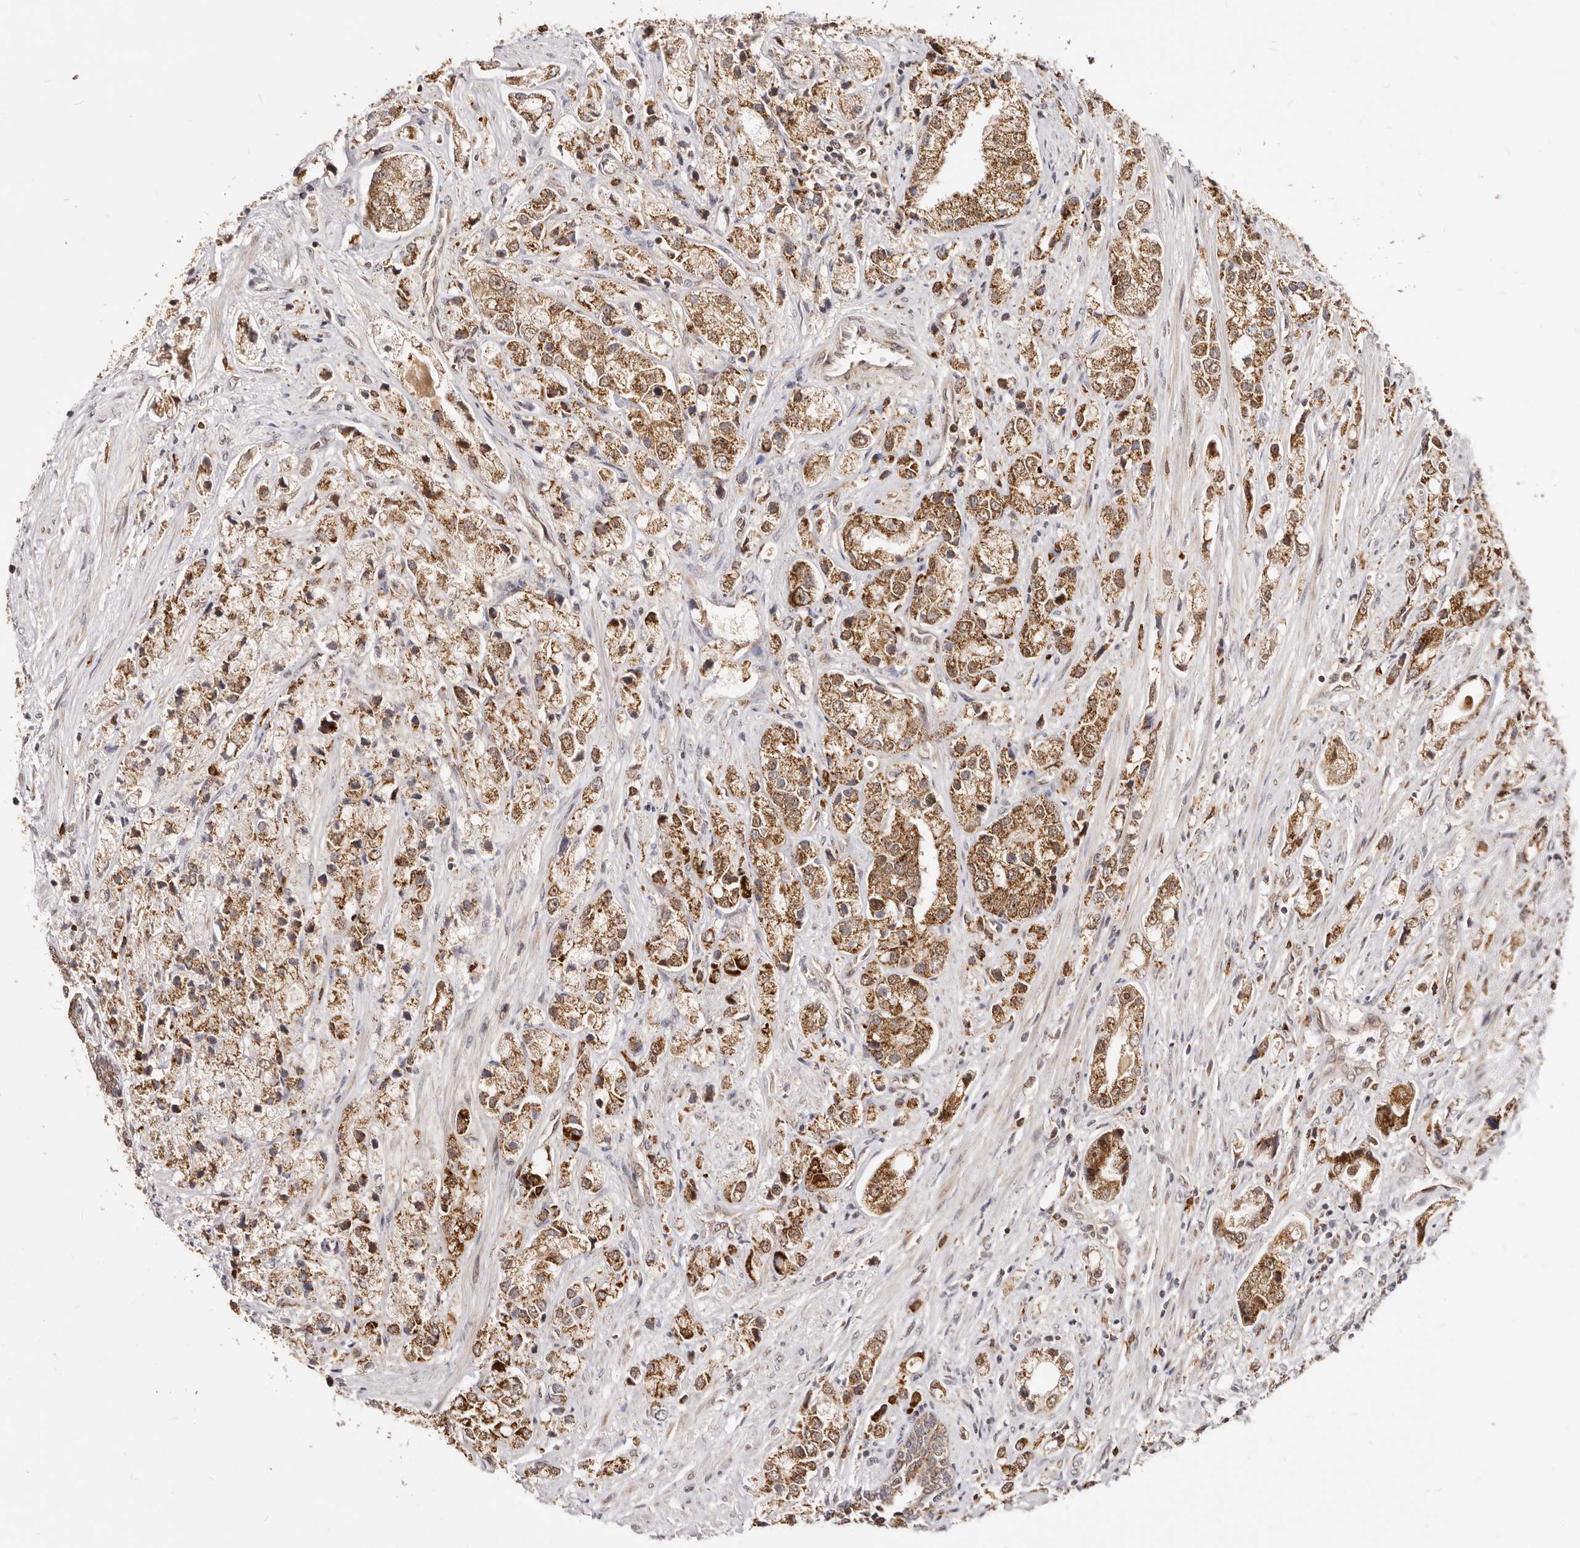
{"staining": {"intensity": "moderate", "quantity": ">75%", "location": "cytoplasmic/membranous"}, "tissue": "prostate cancer", "cell_type": "Tumor cells", "image_type": "cancer", "snomed": [{"axis": "morphology", "description": "Adenocarcinoma, High grade"}, {"axis": "topography", "description": "Prostate"}], "caption": "Immunohistochemical staining of prostate adenocarcinoma (high-grade) displays moderate cytoplasmic/membranous protein positivity in approximately >75% of tumor cells.", "gene": "SEC14L1", "patient": {"sex": "male", "age": 50}}